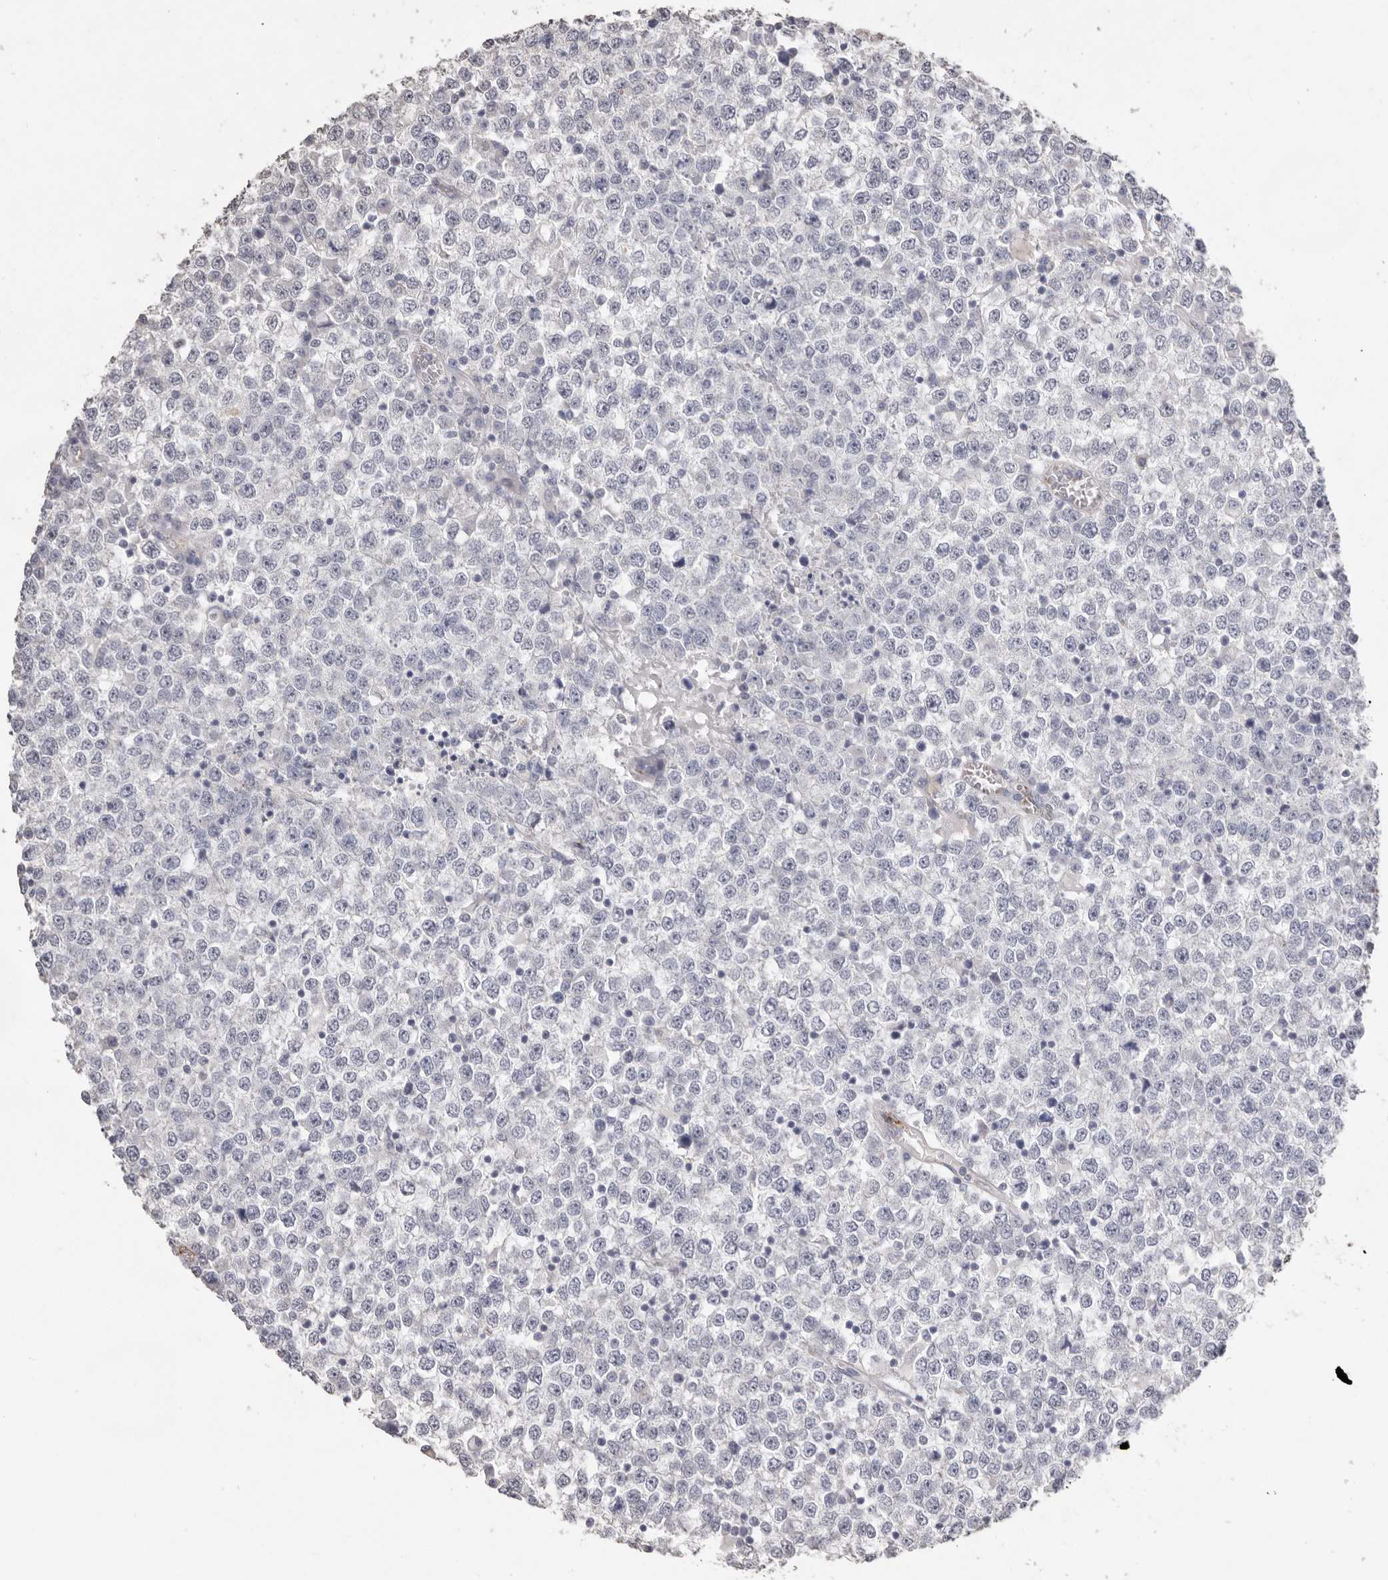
{"staining": {"intensity": "negative", "quantity": "none", "location": "none"}, "tissue": "testis cancer", "cell_type": "Tumor cells", "image_type": "cancer", "snomed": [{"axis": "morphology", "description": "Seminoma, NOS"}, {"axis": "topography", "description": "Testis"}], "caption": "A high-resolution micrograph shows immunohistochemistry staining of seminoma (testis), which displays no significant positivity in tumor cells. The staining is performed using DAB (3,3'-diaminobenzidine) brown chromogen with nuclei counter-stained in using hematoxylin.", "gene": "ZYG11B", "patient": {"sex": "male", "age": 65}}